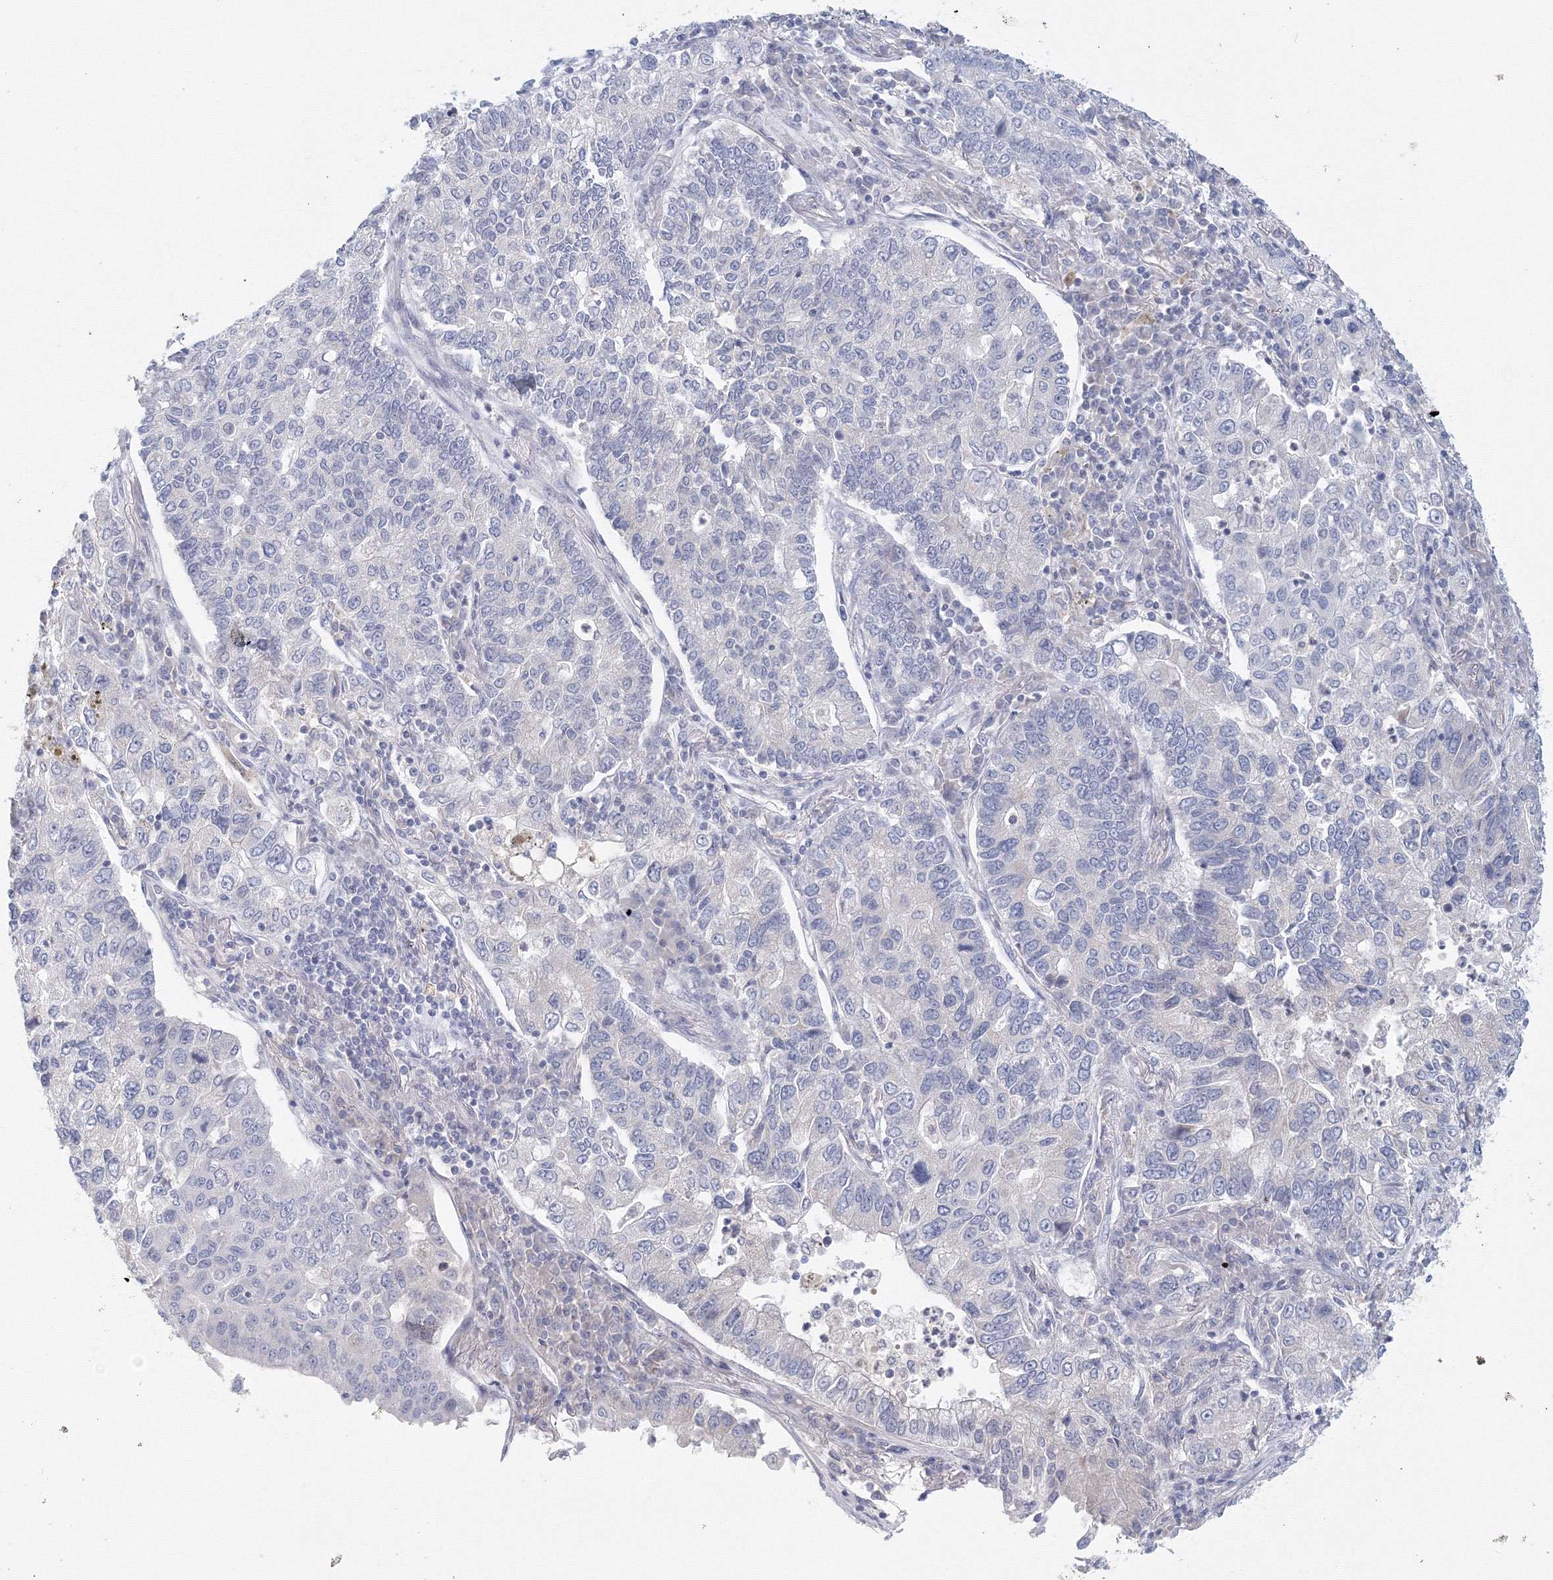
{"staining": {"intensity": "negative", "quantity": "none", "location": "none"}, "tissue": "lung cancer", "cell_type": "Tumor cells", "image_type": "cancer", "snomed": [{"axis": "morphology", "description": "Adenocarcinoma, NOS"}, {"axis": "topography", "description": "Lung"}], "caption": "Lung cancer was stained to show a protein in brown. There is no significant expression in tumor cells.", "gene": "TACC2", "patient": {"sex": "male", "age": 49}}